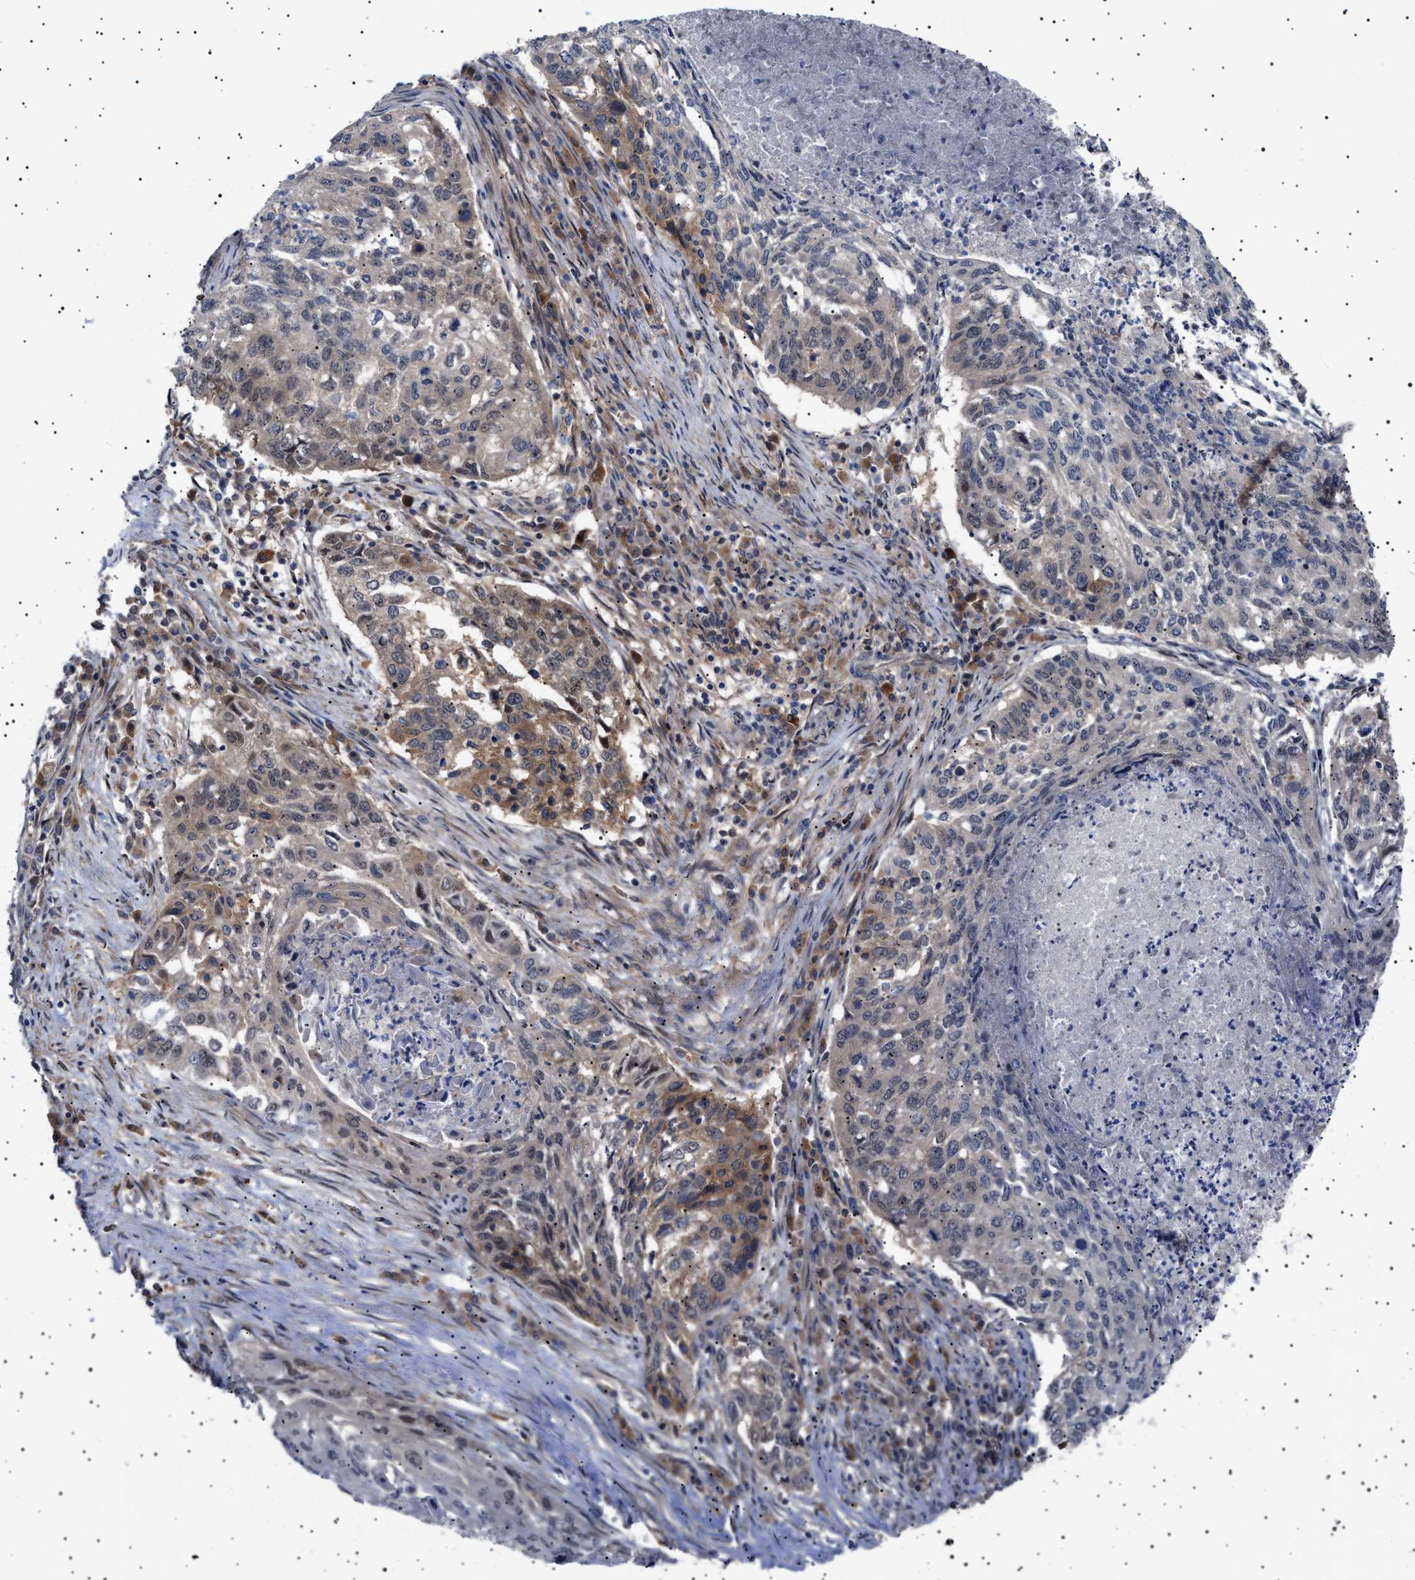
{"staining": {"intensity": "moderate", "quantity": "<25%", "location": "cytoplasmic/membranous"}, "tissue": "lung cancer", "cell_type": "Tumor cells", "image_type": "cancer", "snomed": [{"axis": "morphology", "description": "Squamous cell carcinoma, NOS"}, {"axis": "topography", "description": "Lung"}], "caption": "This micrograph demonstrates IHC staining of human squamous cell carcinoma (lung), with low moderate cytoplasmic/membranous expression in about <25% of tumor cells.", "gene": "NPLOC4", "patient": {"sex": "female", "age": 63}}